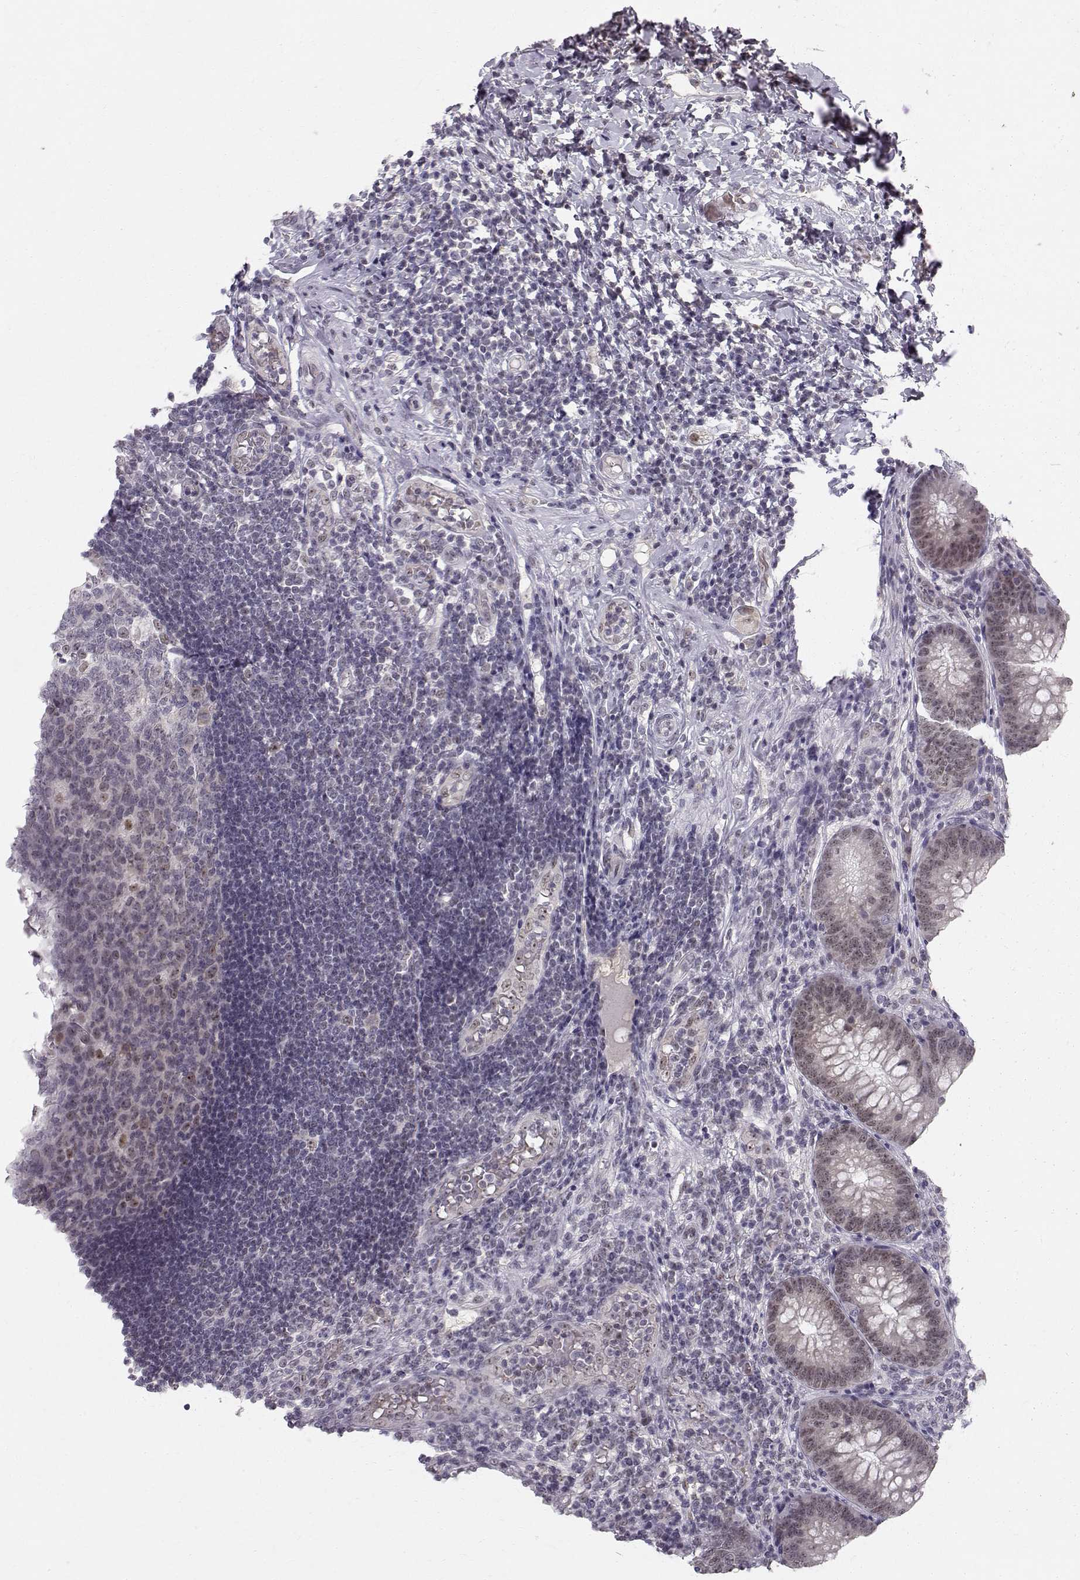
{"staining": {"intensity": "weak", "quantity": "25%-75%", "location": "cytoplasmic/membranous,nuclear"}, "tissue": "appendix", "cell_type": "Glandular cells", "image_type": "normal", "snomed": [{"axis": "morphology", "description": "Normal tissue, NOS"}, {"axis": "morphology", "description": "Inflammation, NOS"}, {"axis": "topography", "description": "Appendix"}], "caption": "Immunohistochemistry of unremarkable human appendix reveals low levels of weak cytoplasmic/membranous,nuclear expression in approximately 25%-75% of glandular cells.", "gene": "RPP38", "patient": {"sex": "male", "age": 16}}